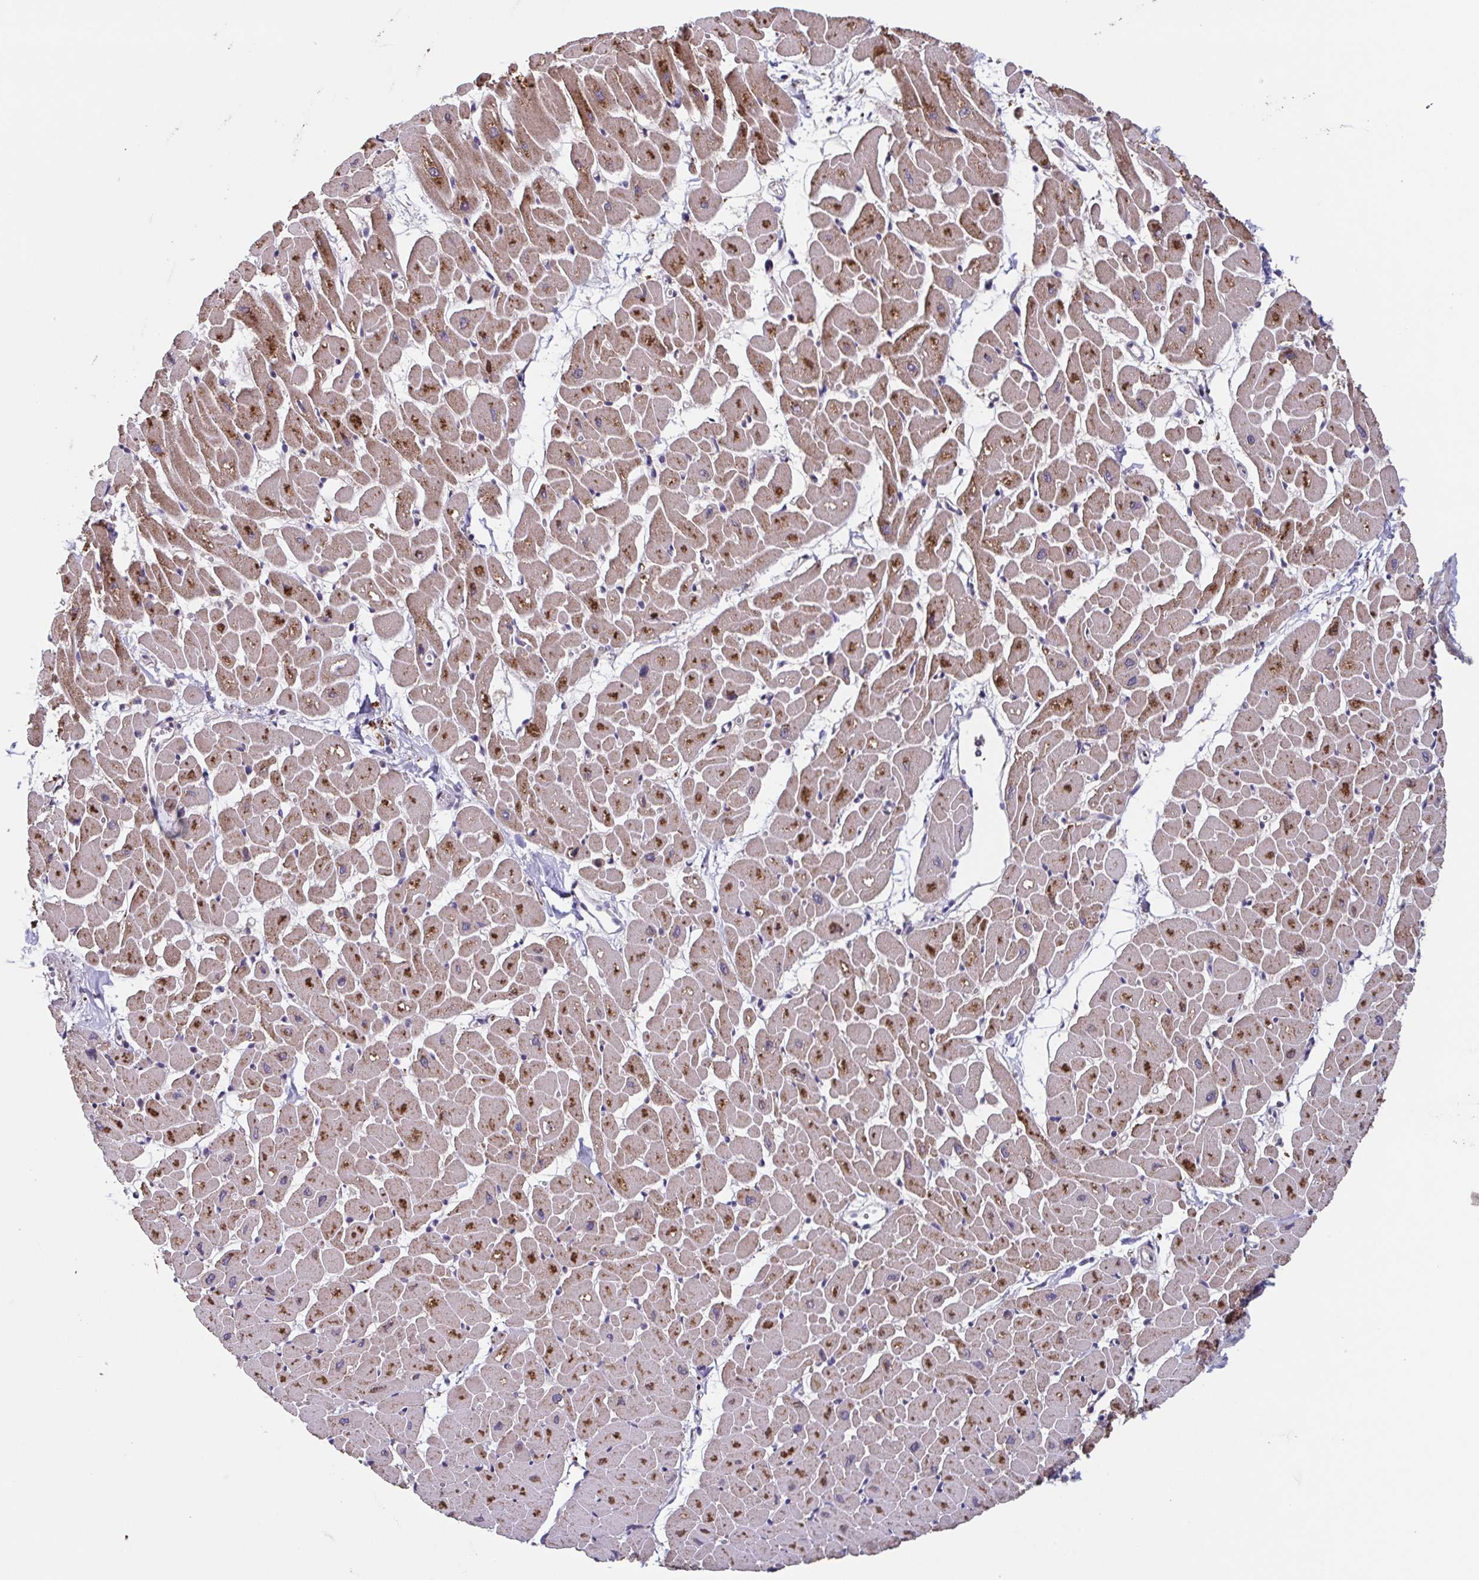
{"staining": {"intensity": "moderate", "quantity": ">75%", "location": "cytoplasmic/membranous"}, "tissue": "heart muscle", "cell_type": "Cardiomyocytes", "image_type": "normal", "snomed": [{"axis": "morphology", "description": "Normal tissue, NOS"}, {"axis": "topography", "description": "Heart"}], "caption": "Immunohistochemistry of benign heart muscle displays medium levels of moderate cytoplasmic/membranous staining in approximately >75% of cardiomyocytes.", "gene": "TTC19", "patient": {"sex": "male", "age": 57}}